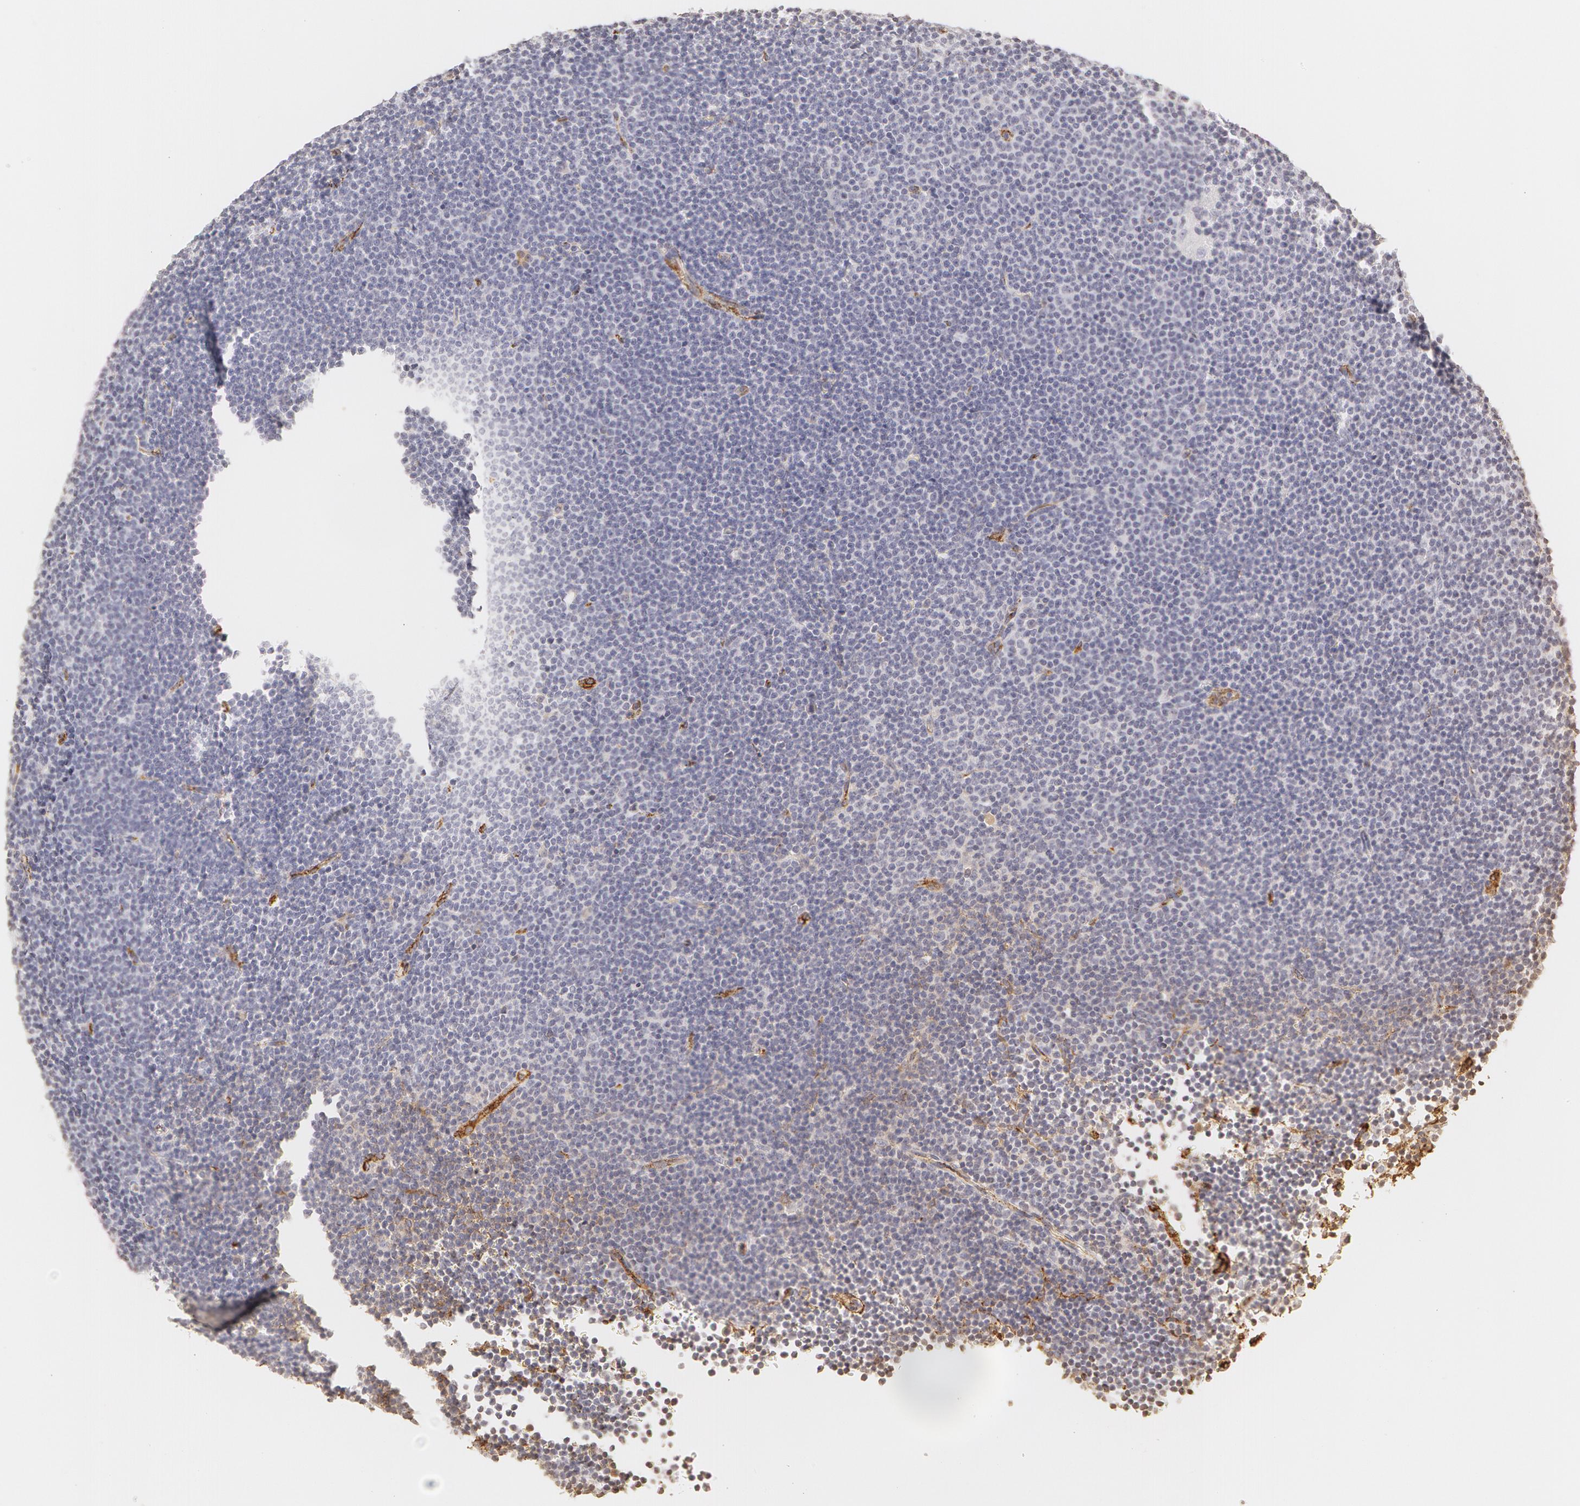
{"staining": {"intensity": "negative", "quantity": "none", "location": "none"}, "tissue": "lymphoma", "cell_type": "Tumor cells", "image_type": "cancer", "snomed": [{"axis": "morphology", "description": "Malignant lymphoma, non-Hodgkin's type, Low grade"}, {"axis": "topography", "description": "Lymph node"}], "caption": "Immunohistochemistry histopathology image of lymphoma stained for a protein (brown), which demonstrates no staining in tumor cells. The staining is performed using DAB brown chromogen with nuclei counter-stained in using hematoxylin.", "gene": "VWF", "patient": {"sex": "female", "age": 69}}